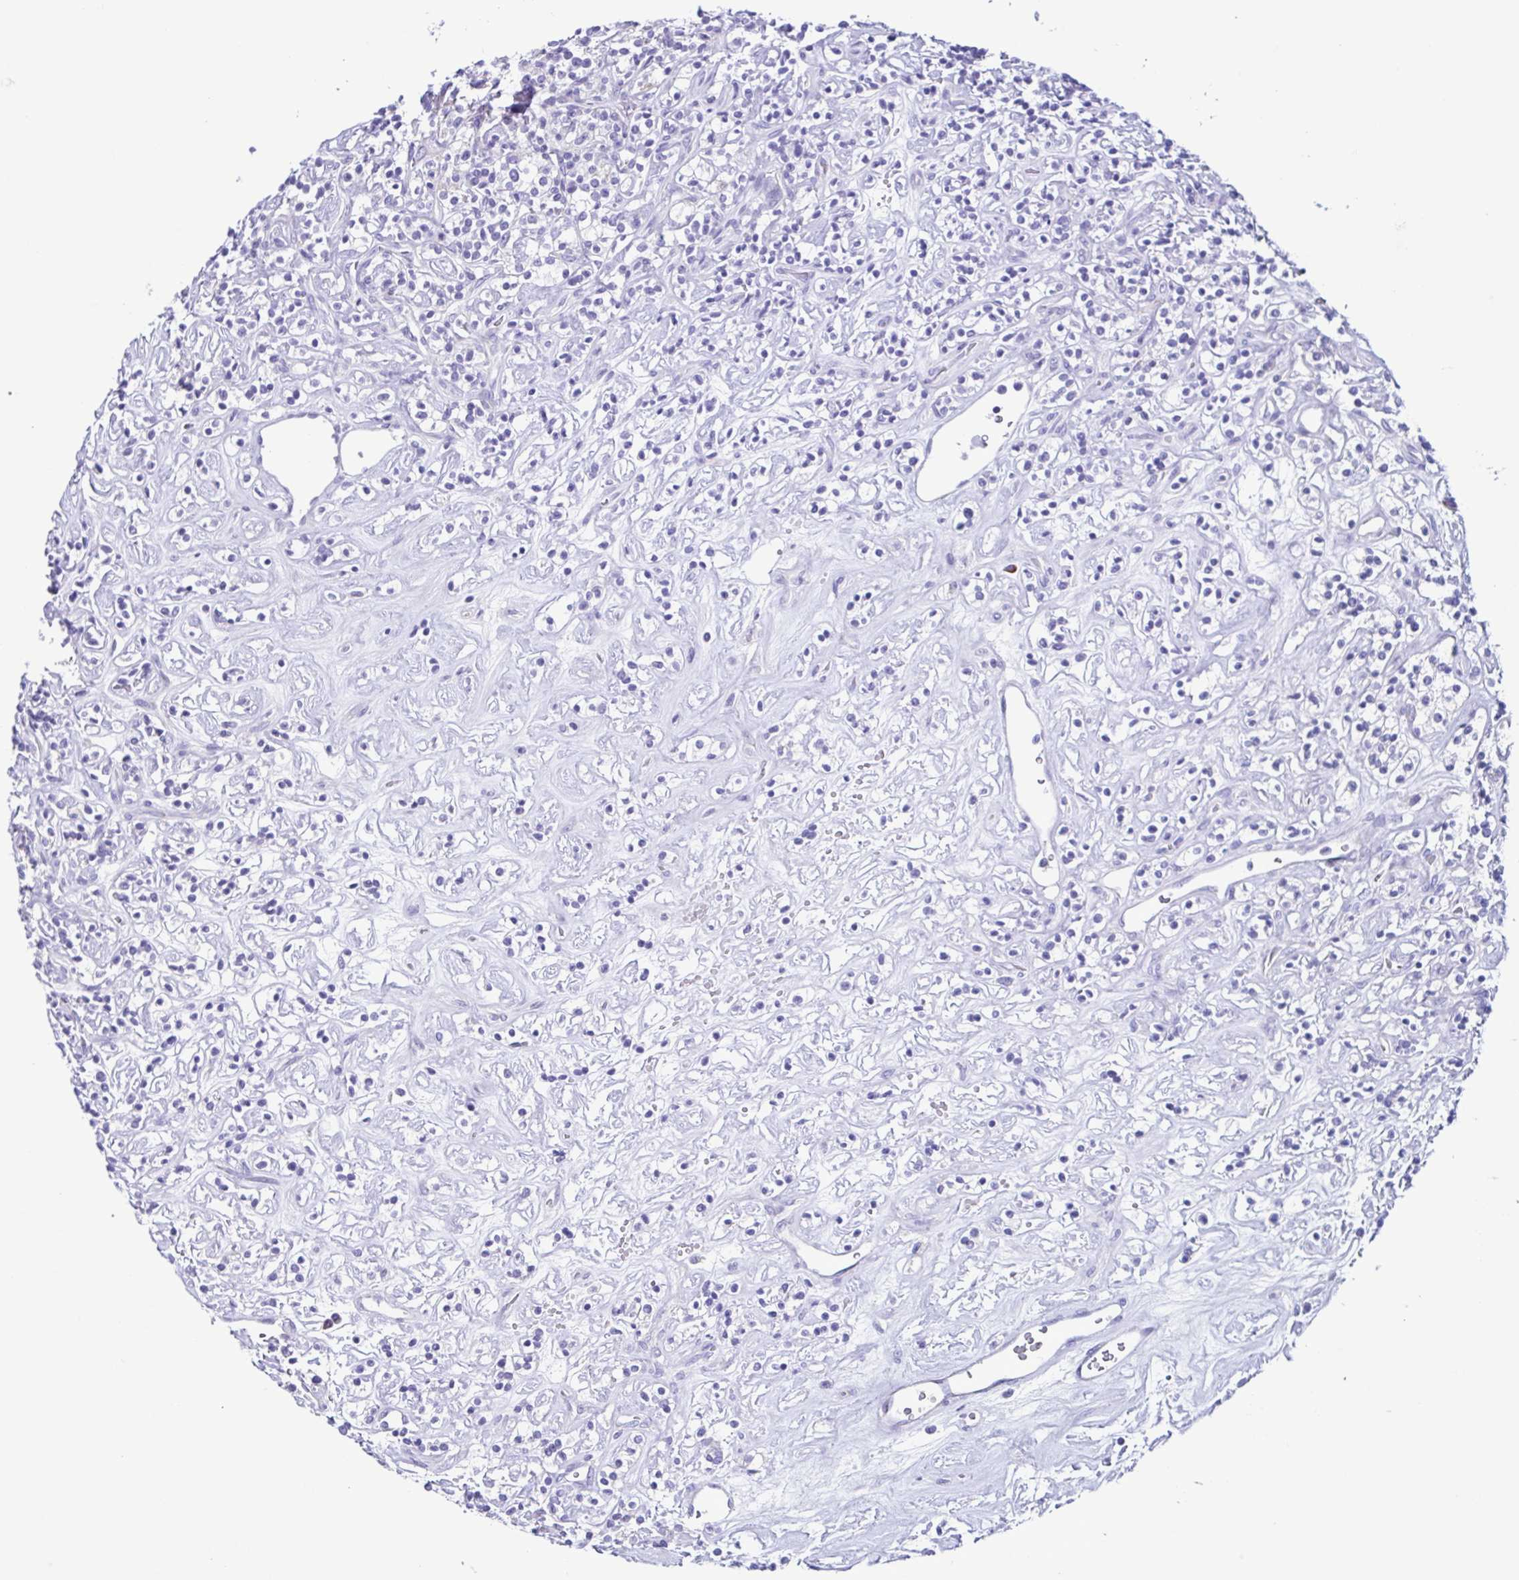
{"staining": {"intensity": "negative", "quantity": "none", "location": "none"}, "tissue": "renal cancer", "cell_type": "Tumor cells", "image_type": "cancer", "snomed": [{"axis": "morphology", "description": "Adenocarcinoma, NOS"}, {"axis": "topography", "description": "Kidney"}], "caption": "Immunohistochemistry image of renal cancer (adenocarcinoma) stained for a protein (brown), which displays no staining in tumor cells.", "gene": "ACTRT3", "patient": {"sex": "male", "age": 77}}